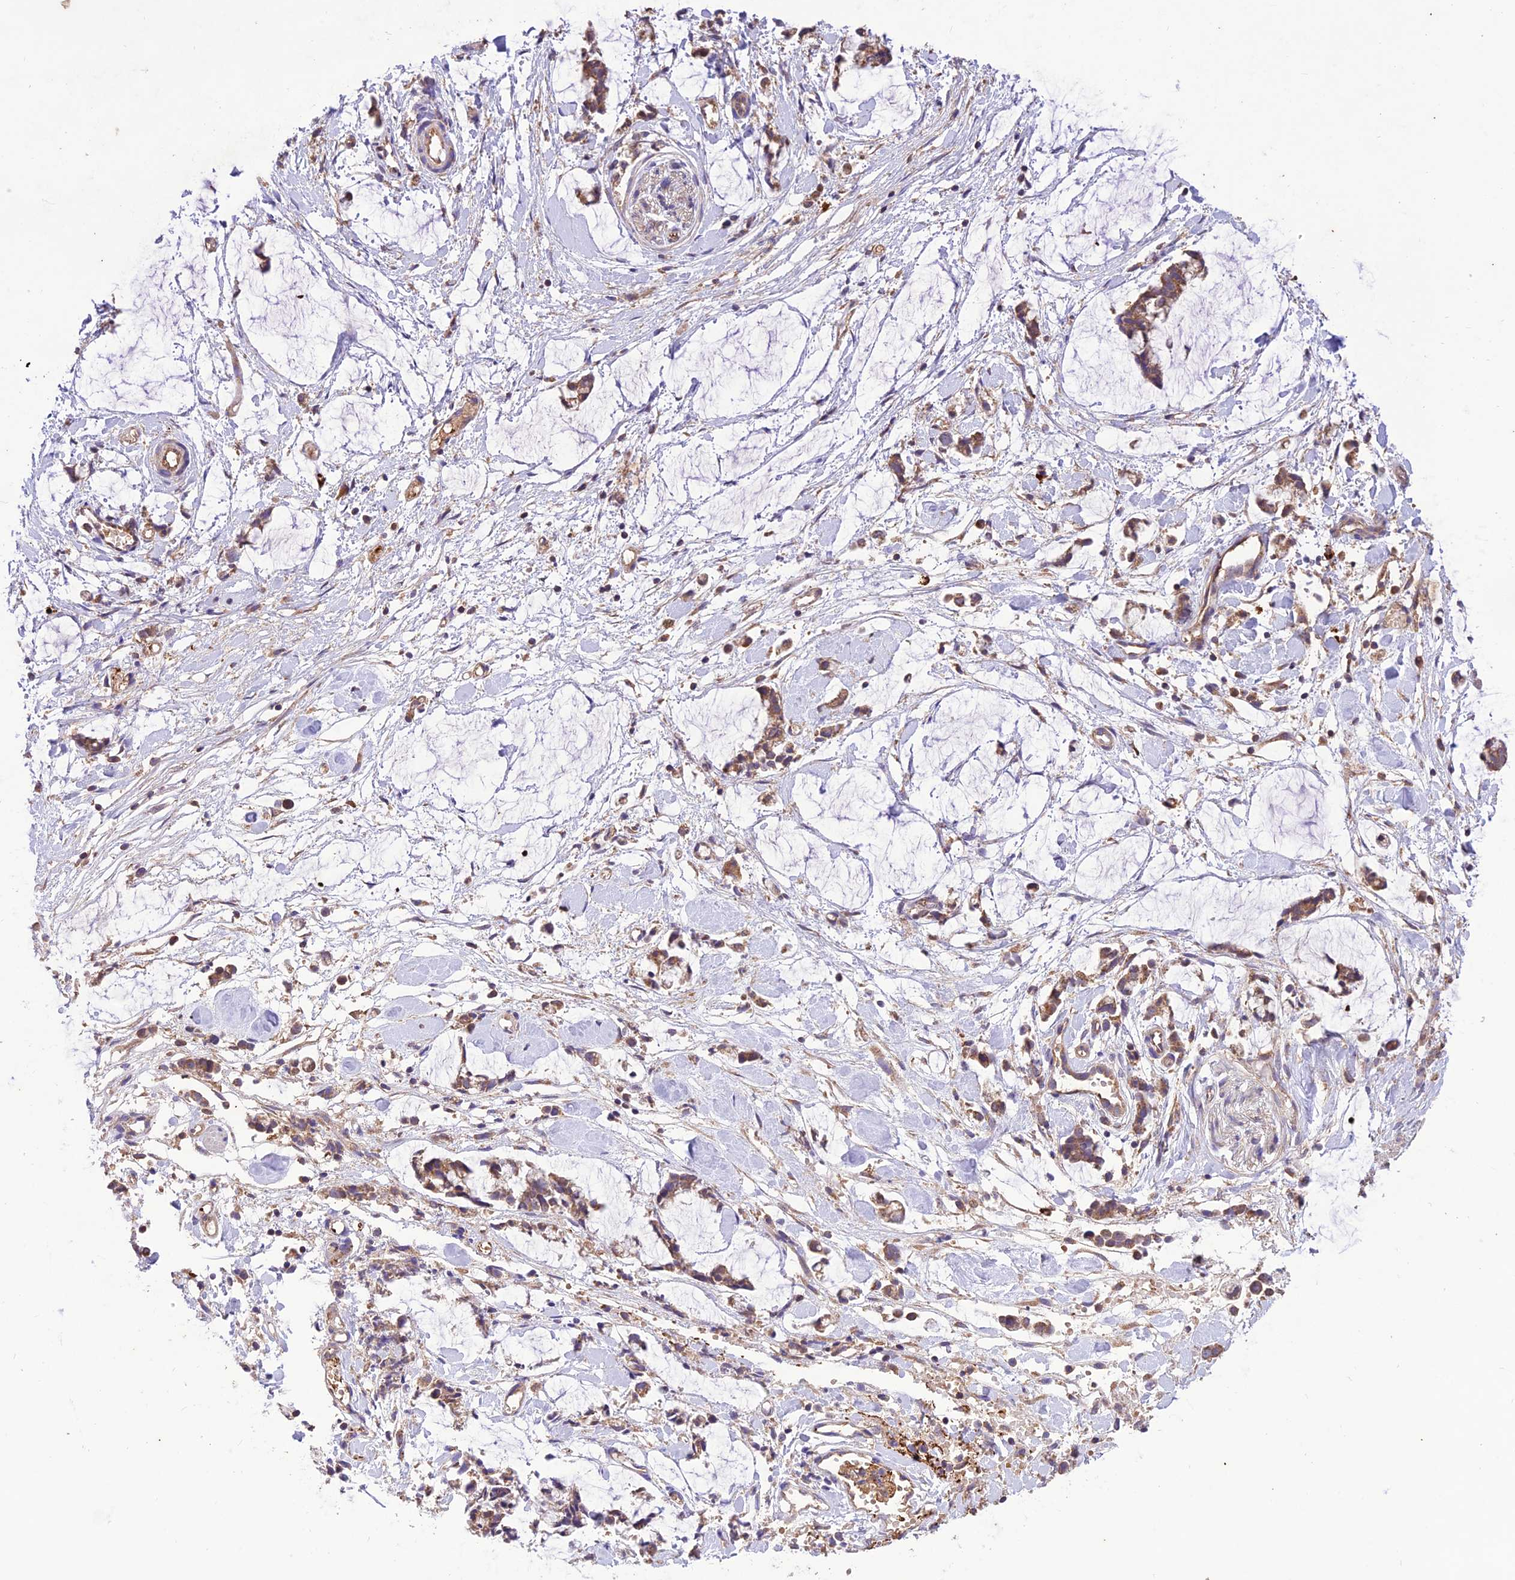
{"staining": {"intensity": "weak", "quantity": ">75%", "location": "cytoplasmic/membranous"}, "tissue": "adipose tissue", "cell_type": "Adipocytes", "image_type": "normal", "snomed": [{"axis": "morphology", "description": "Normal tissue, NOS"}, {"axis": "morphology", "description": "Adenocarcinoma, NOS"}, {"axis": "topography", "description": "Smooth muscle"}, {"axis": "topography", "description": "Colon"}], "caption": "An image showing weak cytoplasmic/membranous expression in about >75% of adipocytes in unremarkable adipose tissue, as visualized by brown immunohistochemical staining.", "gene": "NDUFAF1", "patient": {"sex": "male", "age": 14}}